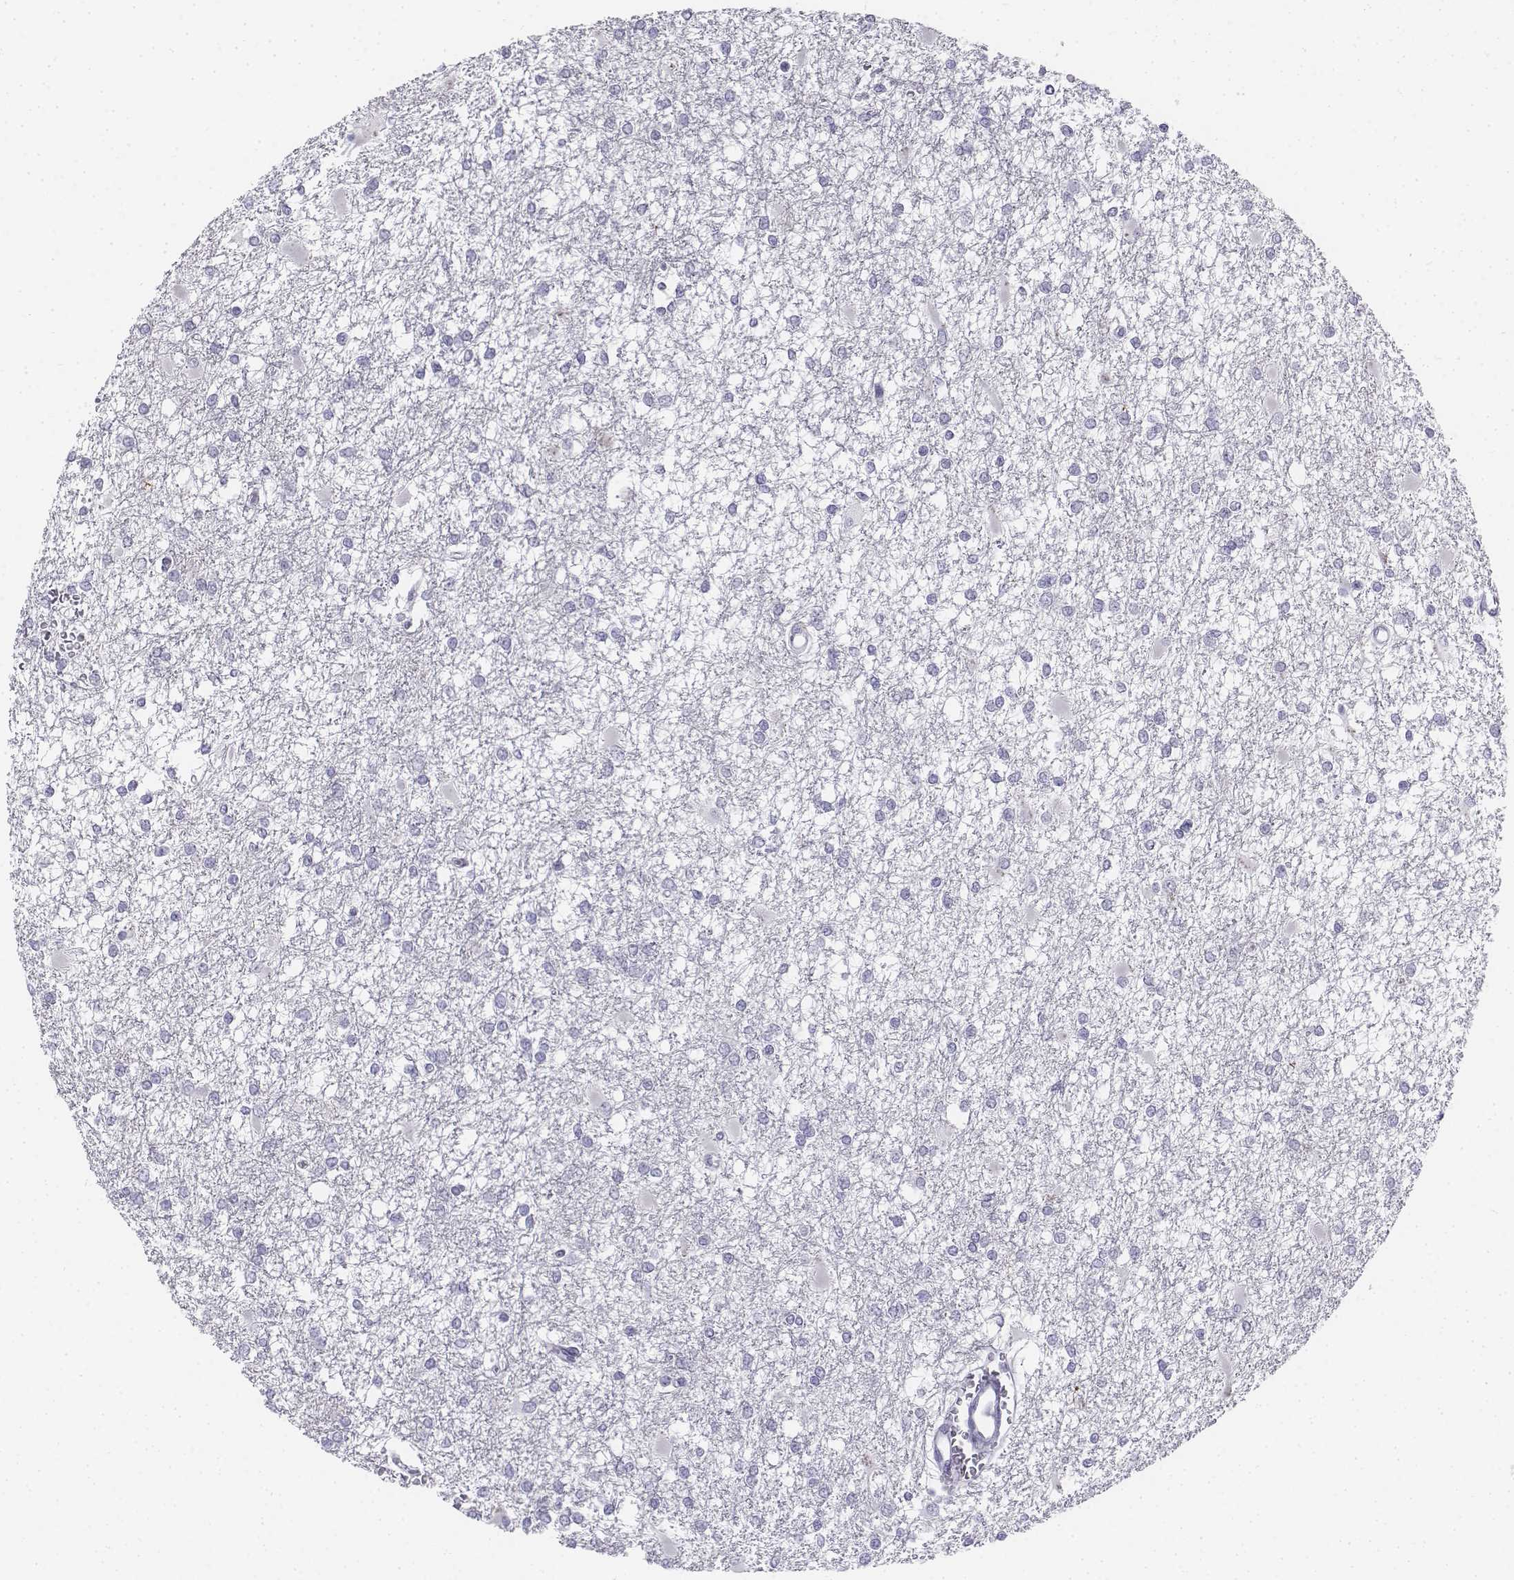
{"staining": {"intensity": "negative", "quantity": "none", "location": "none"}, "tissue": "glioma", "cell_type": "Tumor cells", "image_type": "cancer", "snomed": [{"axis": "morphology", "description": "Glioma, malignant, High grade"}, {"axis": "topography", "description": "Cerebral cortex"}], "caption": "IHC micrograph of malignant glioma (high-grade) stained for a protein (brown), which shows no expression in tumor cells.", "gene": "TH", "patient": {"sex": "male", "age": 79}}